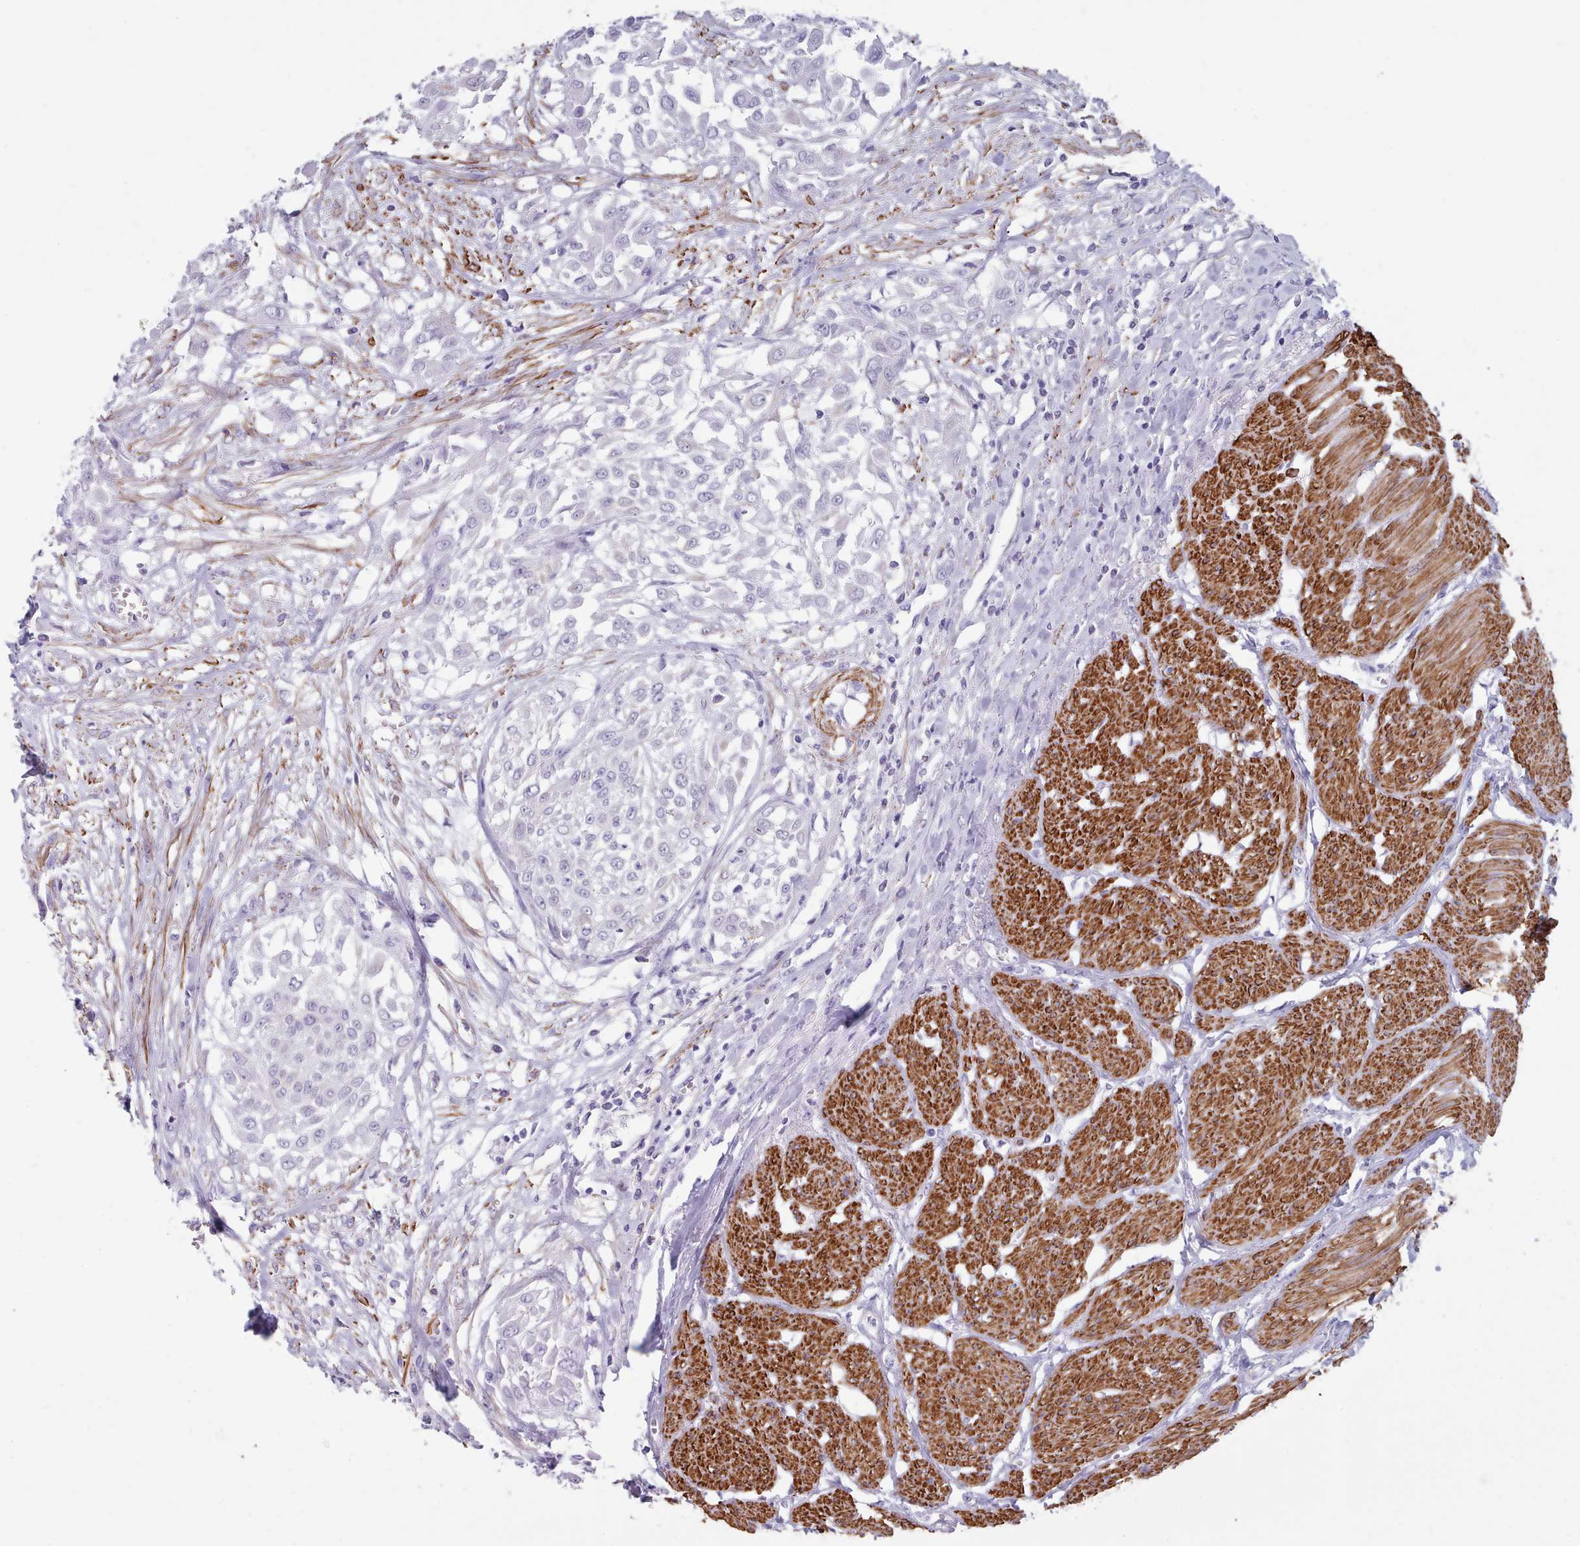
{"staining": {"intensity": "negative", "quantity": "none", "location": "none"}, "tissue": "urothelial cancer", "cell_type": "Tumor cells", "image_type": "cancer", "snomed": [{"axis": "morphology", "description": "Urothelial carcinoma, High grade"}, {"axis": "topography", "description": "Urinary bladder"}], "caption": "IHC micrograph of human urothelial carcinoma (high-grade) stained for a protein (brown), which displays no positivity in tumor cells.", "gene": "FPGS", "patient": {"sex": "male", "age": 57}}